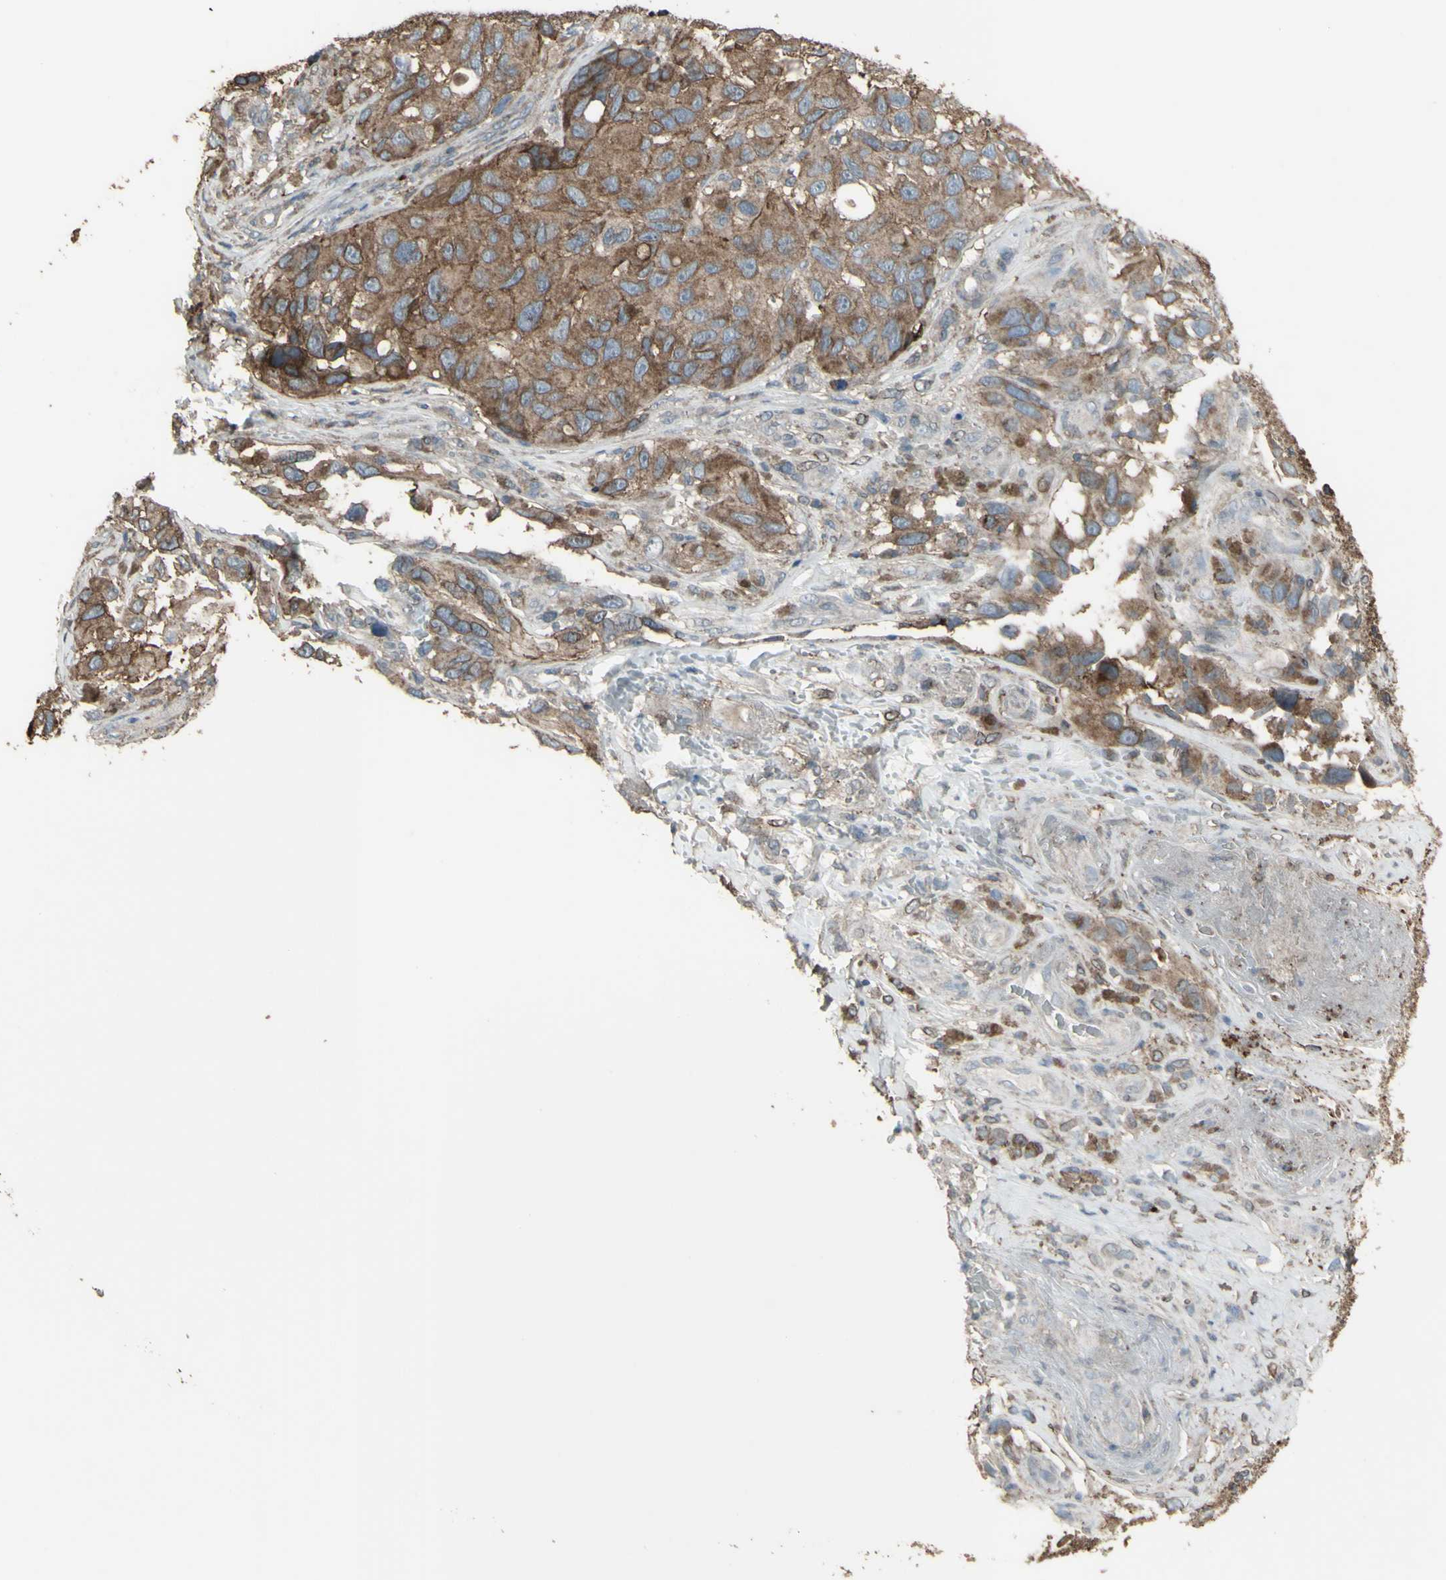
{"staining": {"intensity": "moderate", "quantity": ">75%", "location": "cytoplasmic/membranous"}, "tissue": "melanoma", "cell_type": "Tumor cells", "image_type": "cancer", "snomed": [{"axis": "morphology", "description": "Malignant melanoma, NOS"}, {"axis": "topography", "description": "Skin"}], "caption": "Immunohistochemistry photomicrograph of human melanoma stained for a protein (brown), which displays medium levels of moderate cytoplasmic/membranous expression in approximately >75% of tumor cells.", "gene": "SMO", "patient": {"sex": "female", "age": 73}}